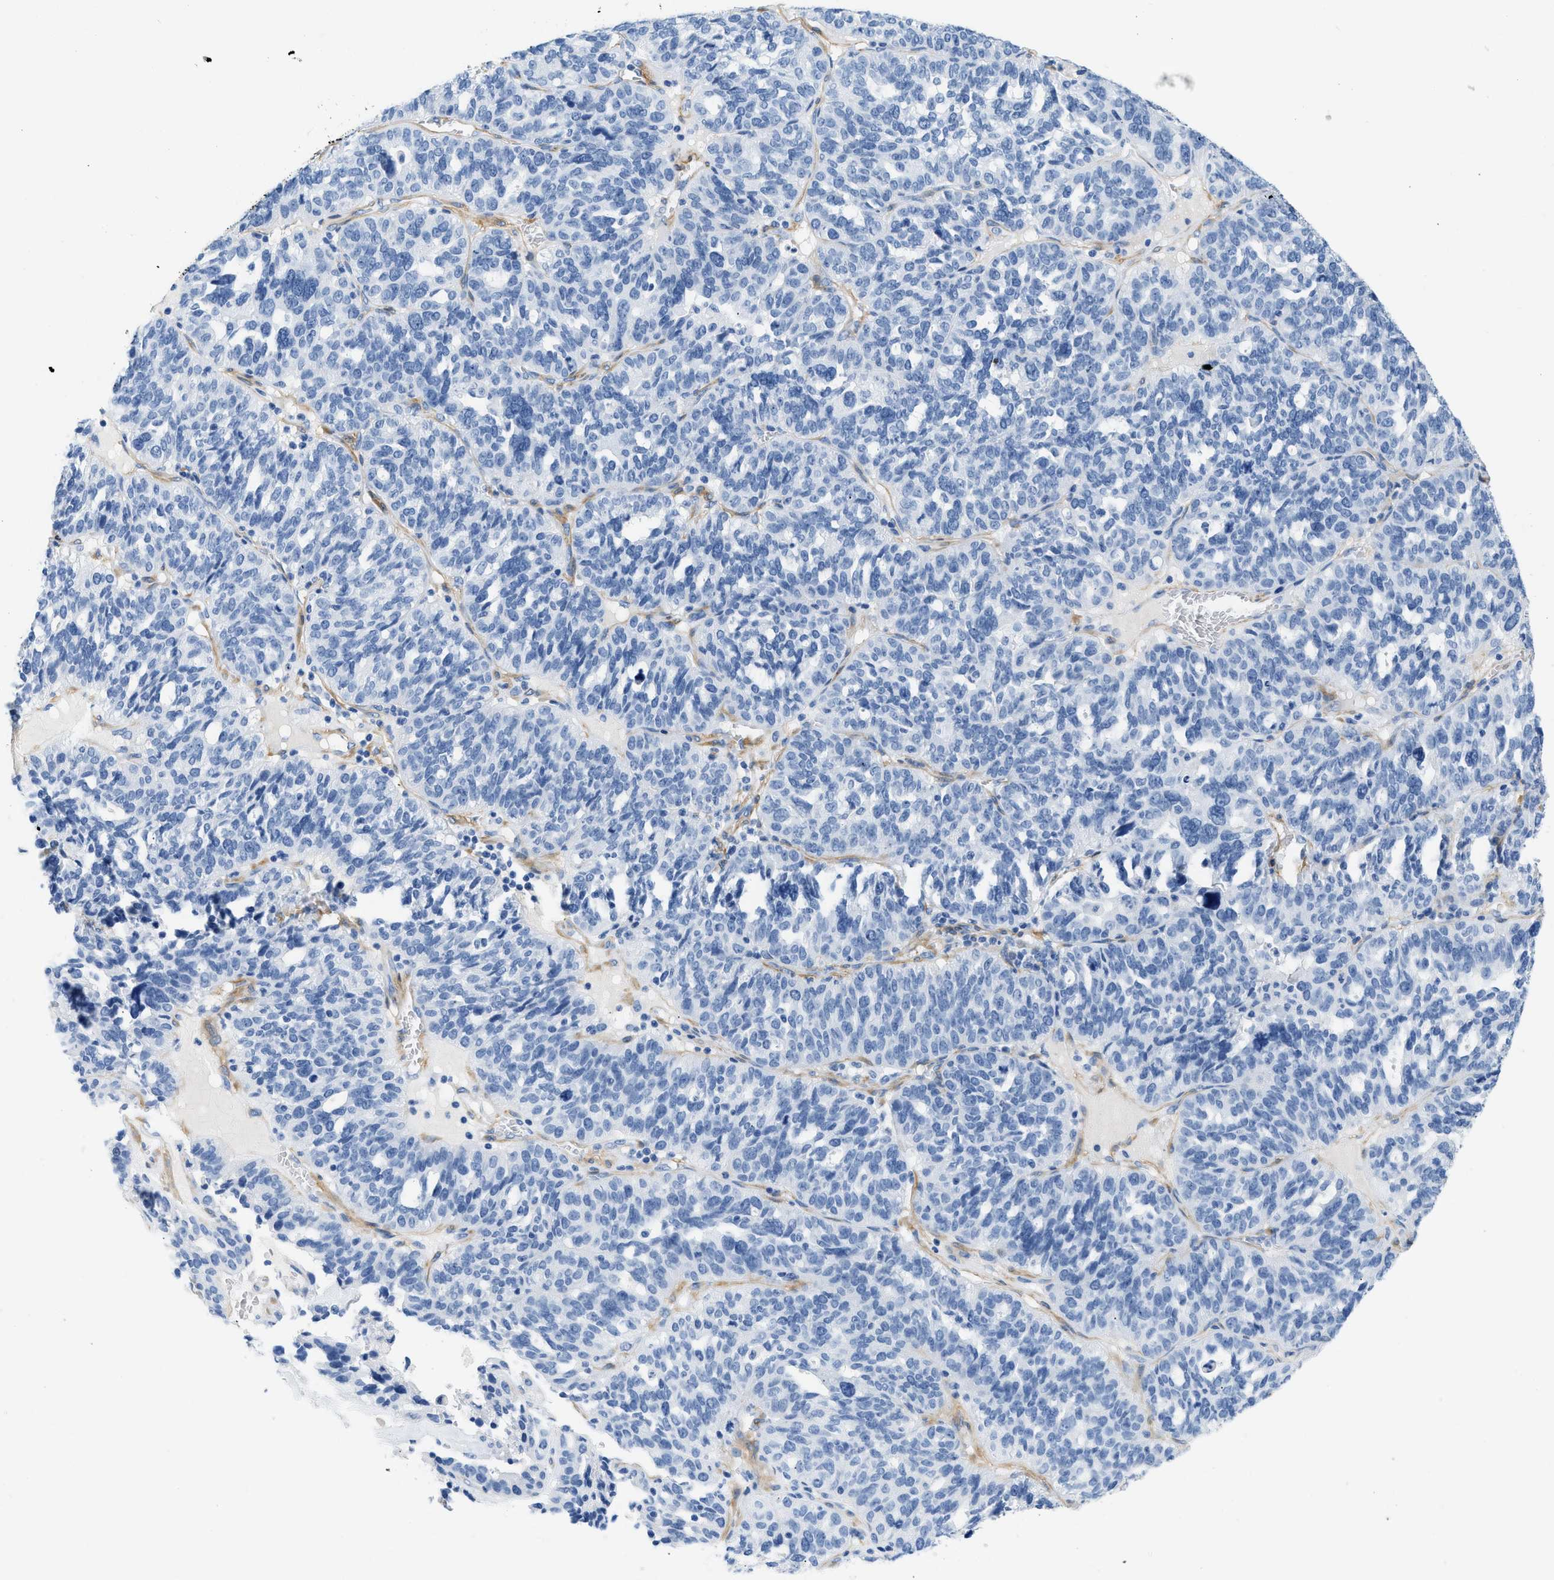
{"staining": {"intensity": "negative", "quantity": "none", "location": "none"}, "tissue": "ovarian cancer", "cell_type": "Tumor cells", "image_type": "cancer", "snomed": [{"axis": "morphology", "description": "Cystadenocarcinoma, serous, NOS"}, {"axis": "topography", "description": "Ovary"}], "caption": "This is an immunohistochemistry image of human ovarian cancer. There is no staining in tumor cells.", "gene": "PDGFRB", "patient": {"sex": "female", "age": 59}}